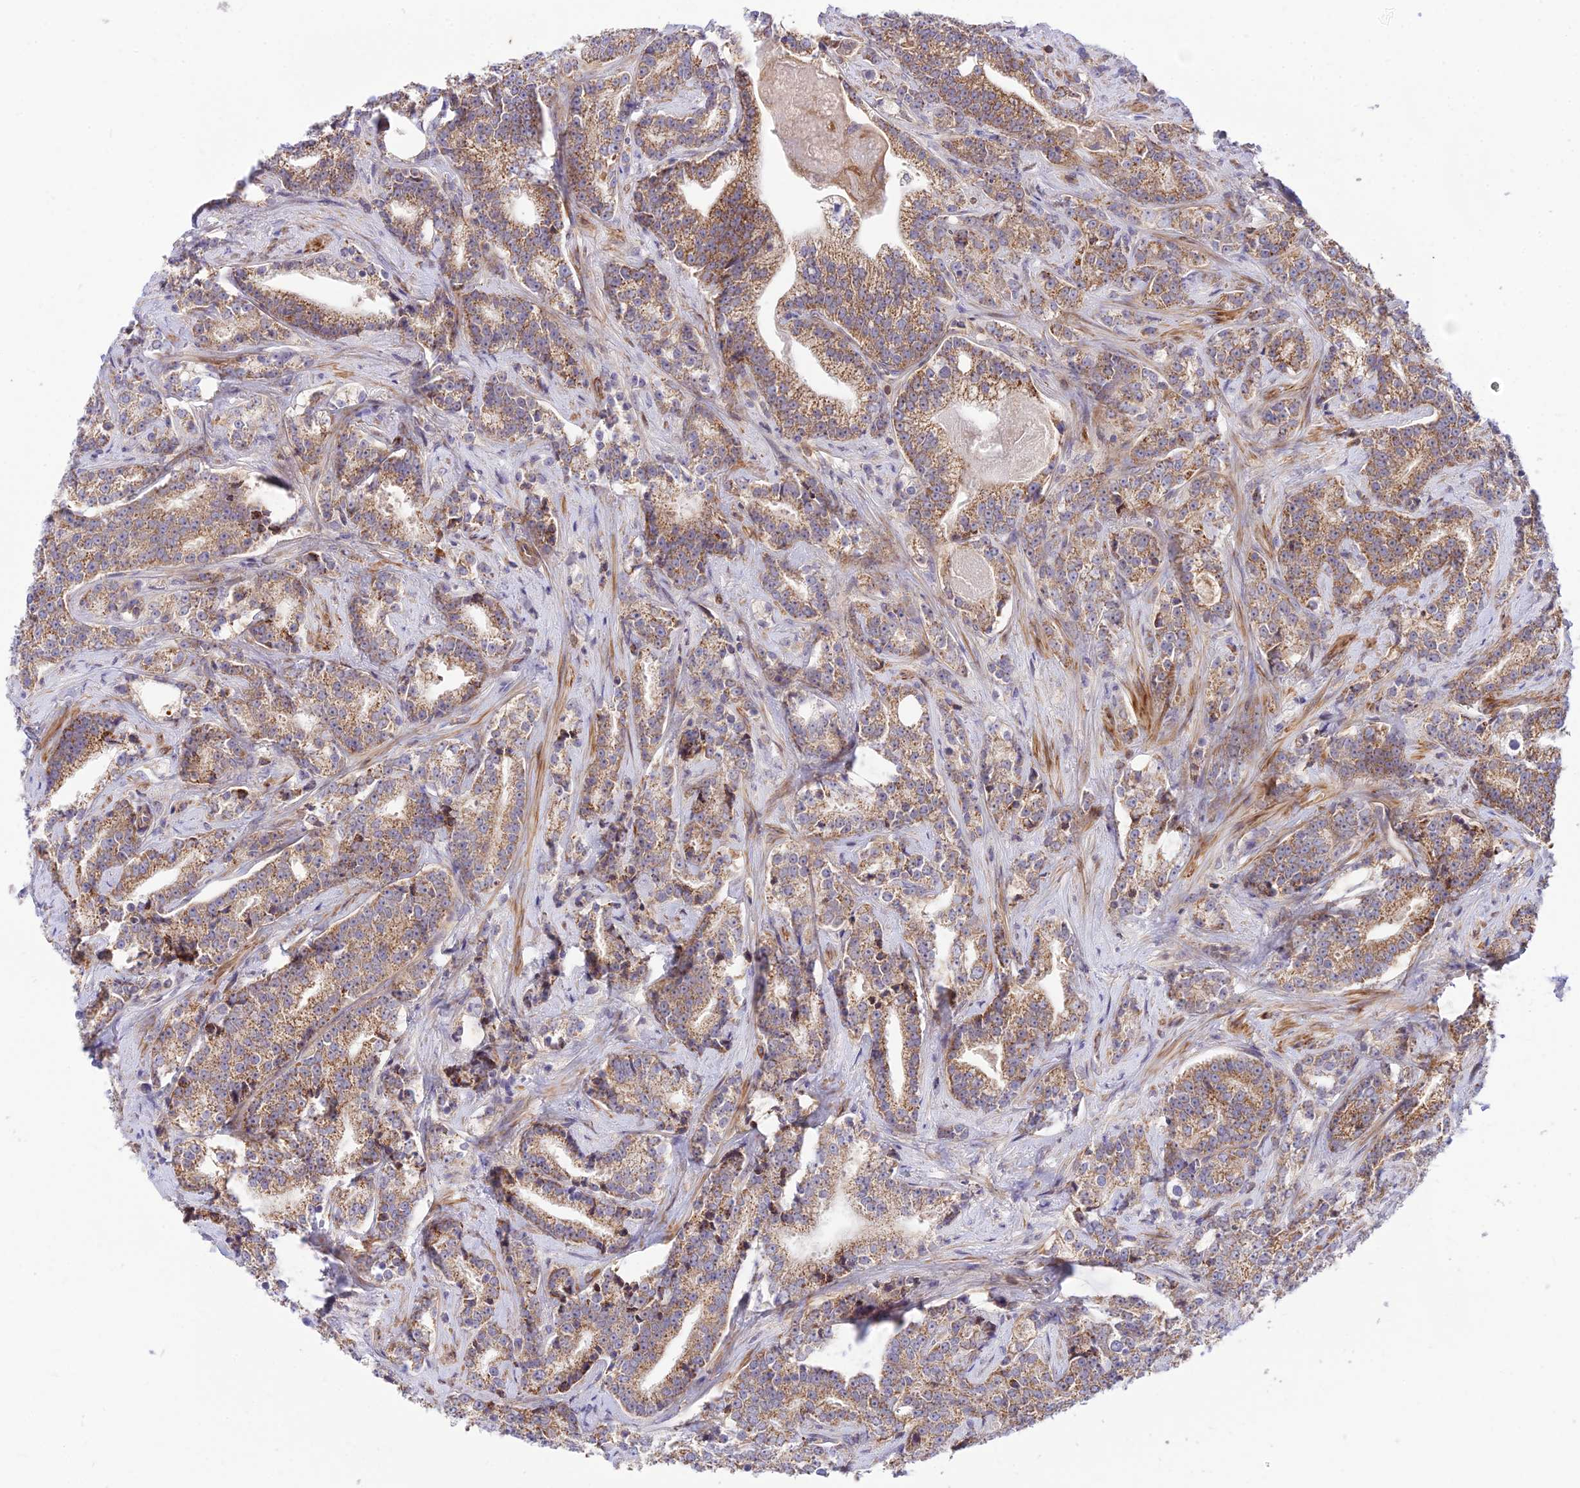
{"staining": {"intensity": "moderate", "quantity": ">75%", "location": "cytoplasmic/membranous"}, "tissue": "prostate cancer", "cell_type": "Tumor cells", "image_type": "cancer", "snomed": [{"axis": "morphology", "description": "Adenocarcinoma, High grade"}, {"axis": "topography", "description": "Prostate"}], "caption": "Human prostate cancer stained for a protein (brown) exhibits moderate cytoplasmic/membranous positive positivity in approximately >75% of tumor cells.", "gene": "TRIM43B", "patient": {"sex": "male", "age": 67}}